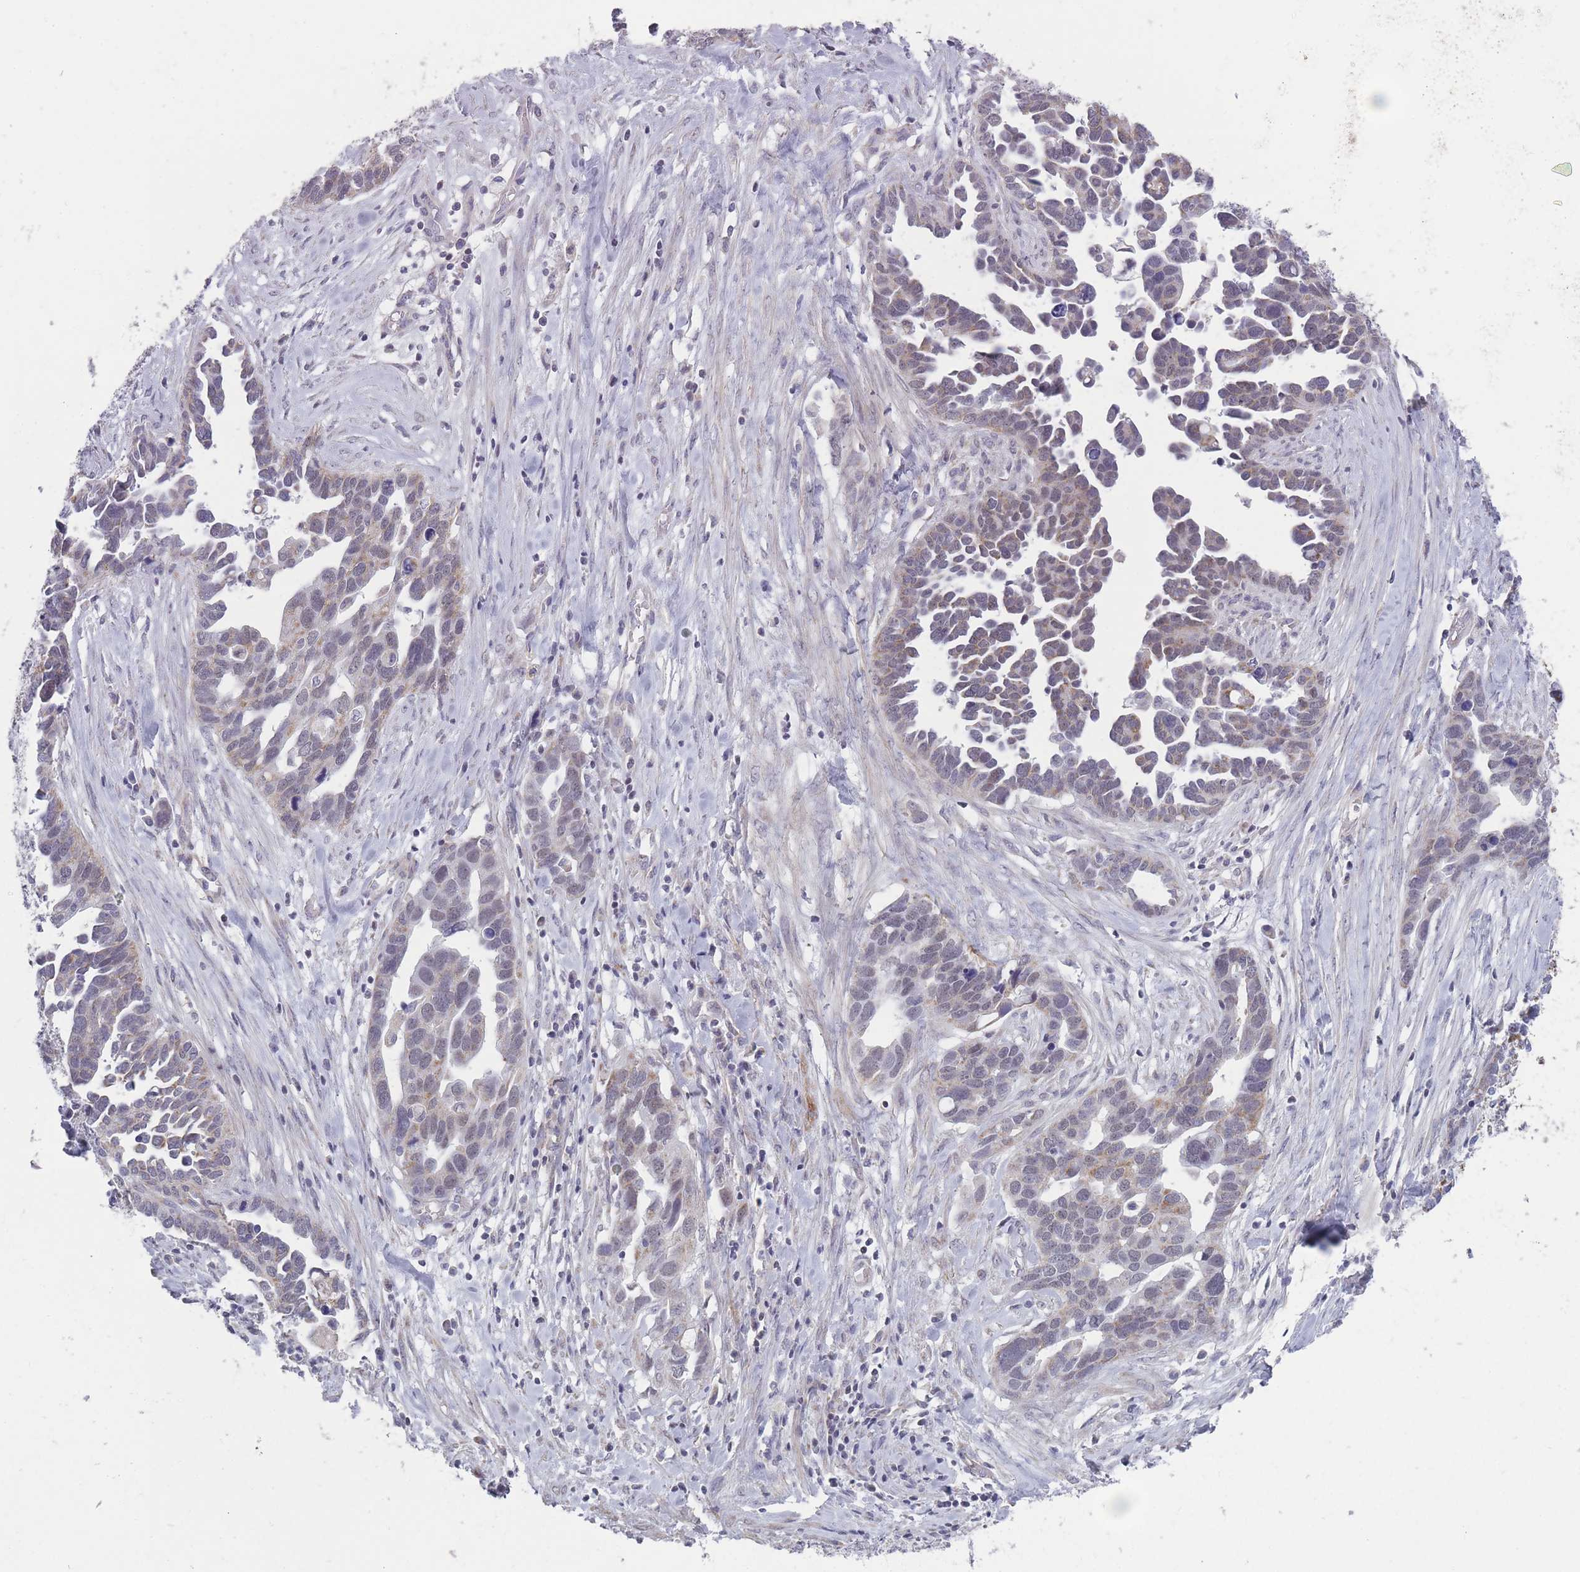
{"staining": {"intensity": "weak", "quantity": "<25%", "location": "nuclear"}, "tissue": "ovarian cancer", "cell_type": "Tumor cells", "image_type": "cancer", "snomed": [{"axis": "morphology", "description": "Cystadenocarcinoma, serous, NOS"}, {"axis": "topography", "description": "Ovary"}], "caption": "Ovarian serous cystadenocarcinoma was stained to show a protein in brown. There is no significant expression in tumor cells.", "gene": "ZBTB24", "patient": {"sex": "female", "age": 54}}